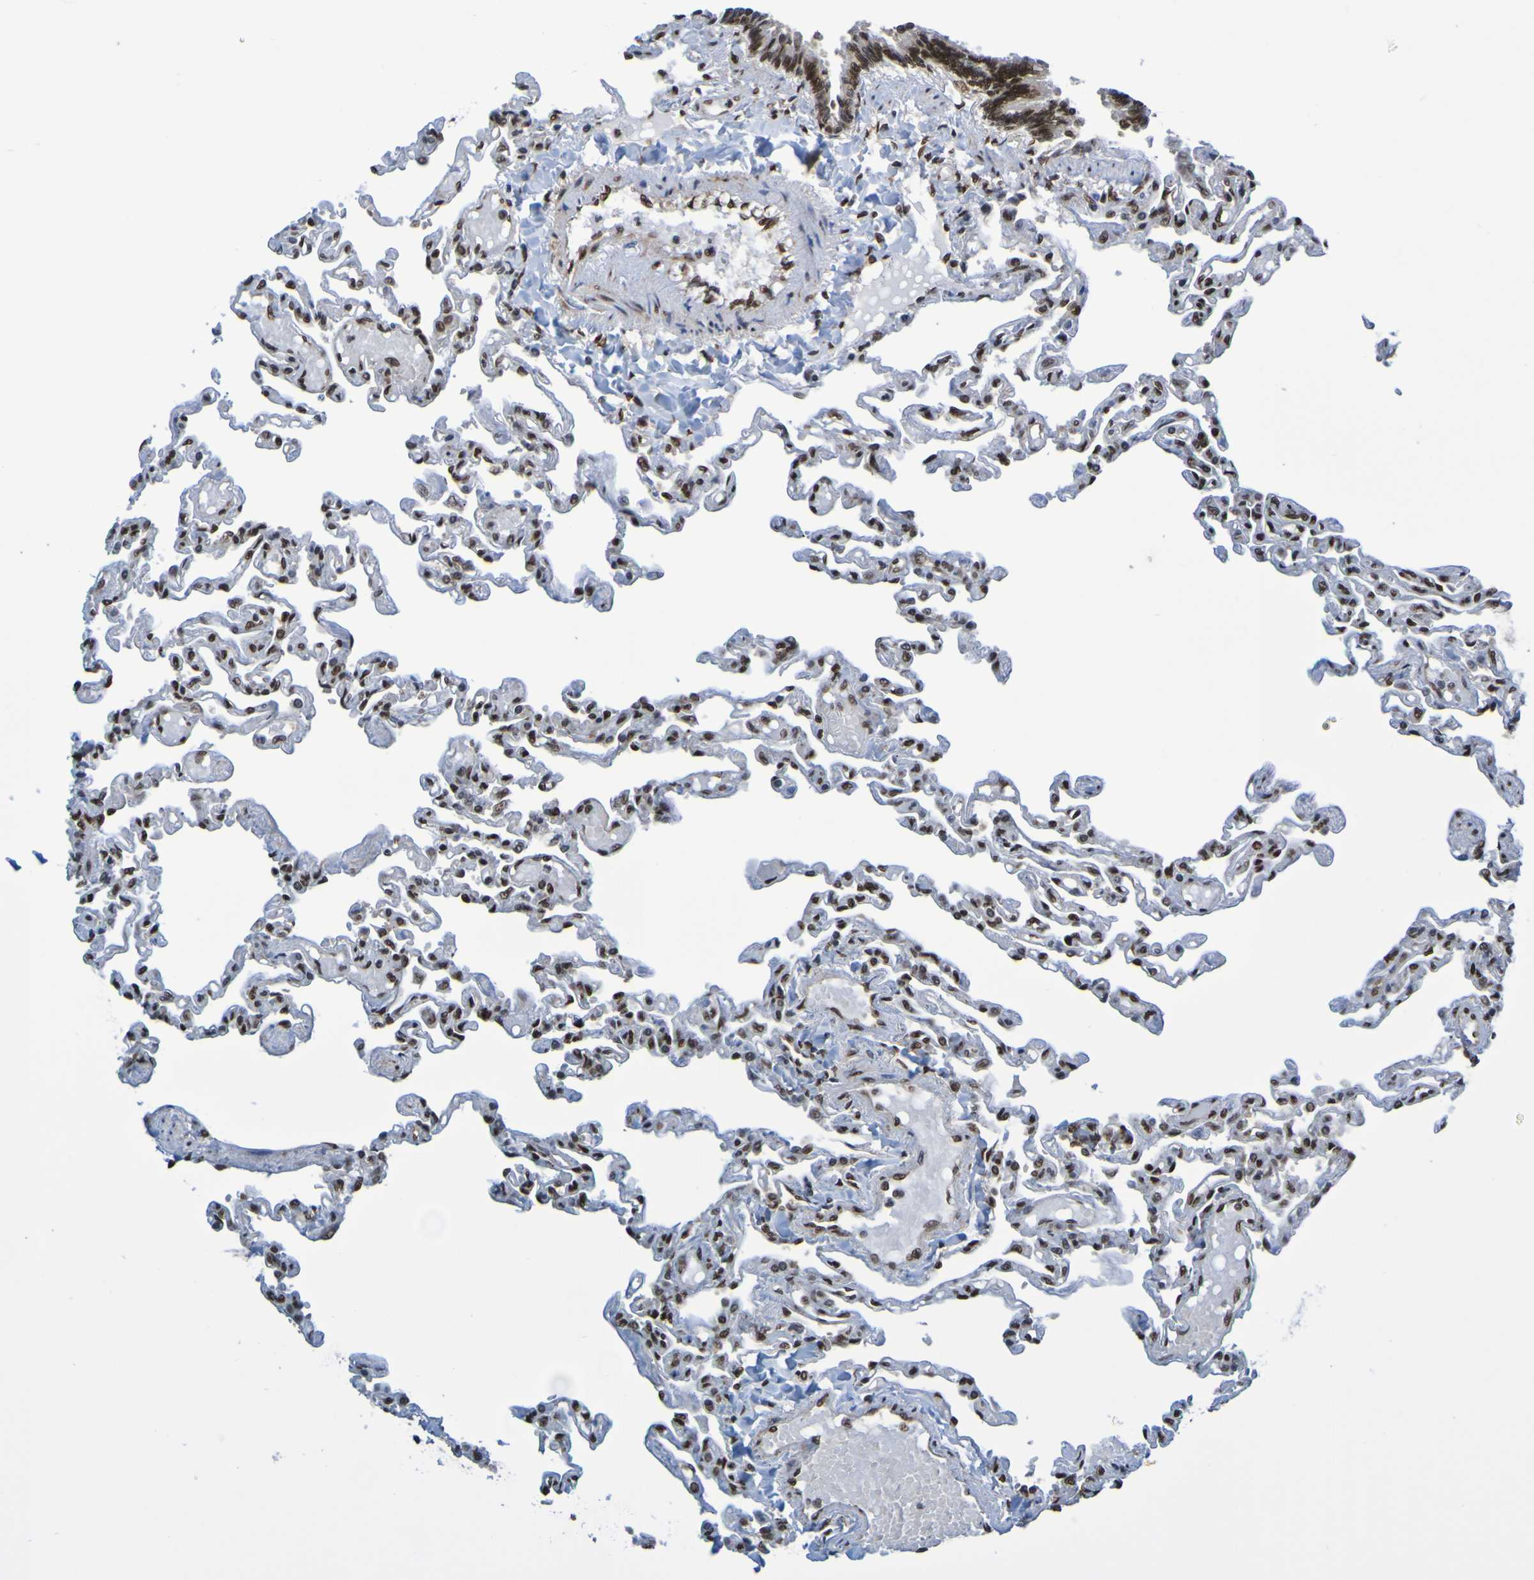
{"staining": {"intensity": "strong", "quantity": ">75%", "location": "nuclear"}, "tissue": "lung", "cell_type": "Alveolar cells", "image_type": "normal", "snomed": [{"axis": "morphology", "description": "Normal tissue, NOS"}, {"axis": "topography", "description": "Lung"}], "caption": "The image reveals a brown stain indicating the presence of a protein in the nuclear of alveolar cells in lung.", "gene": "HDAC2", "patient": {"sex": "male", "age": 21}}